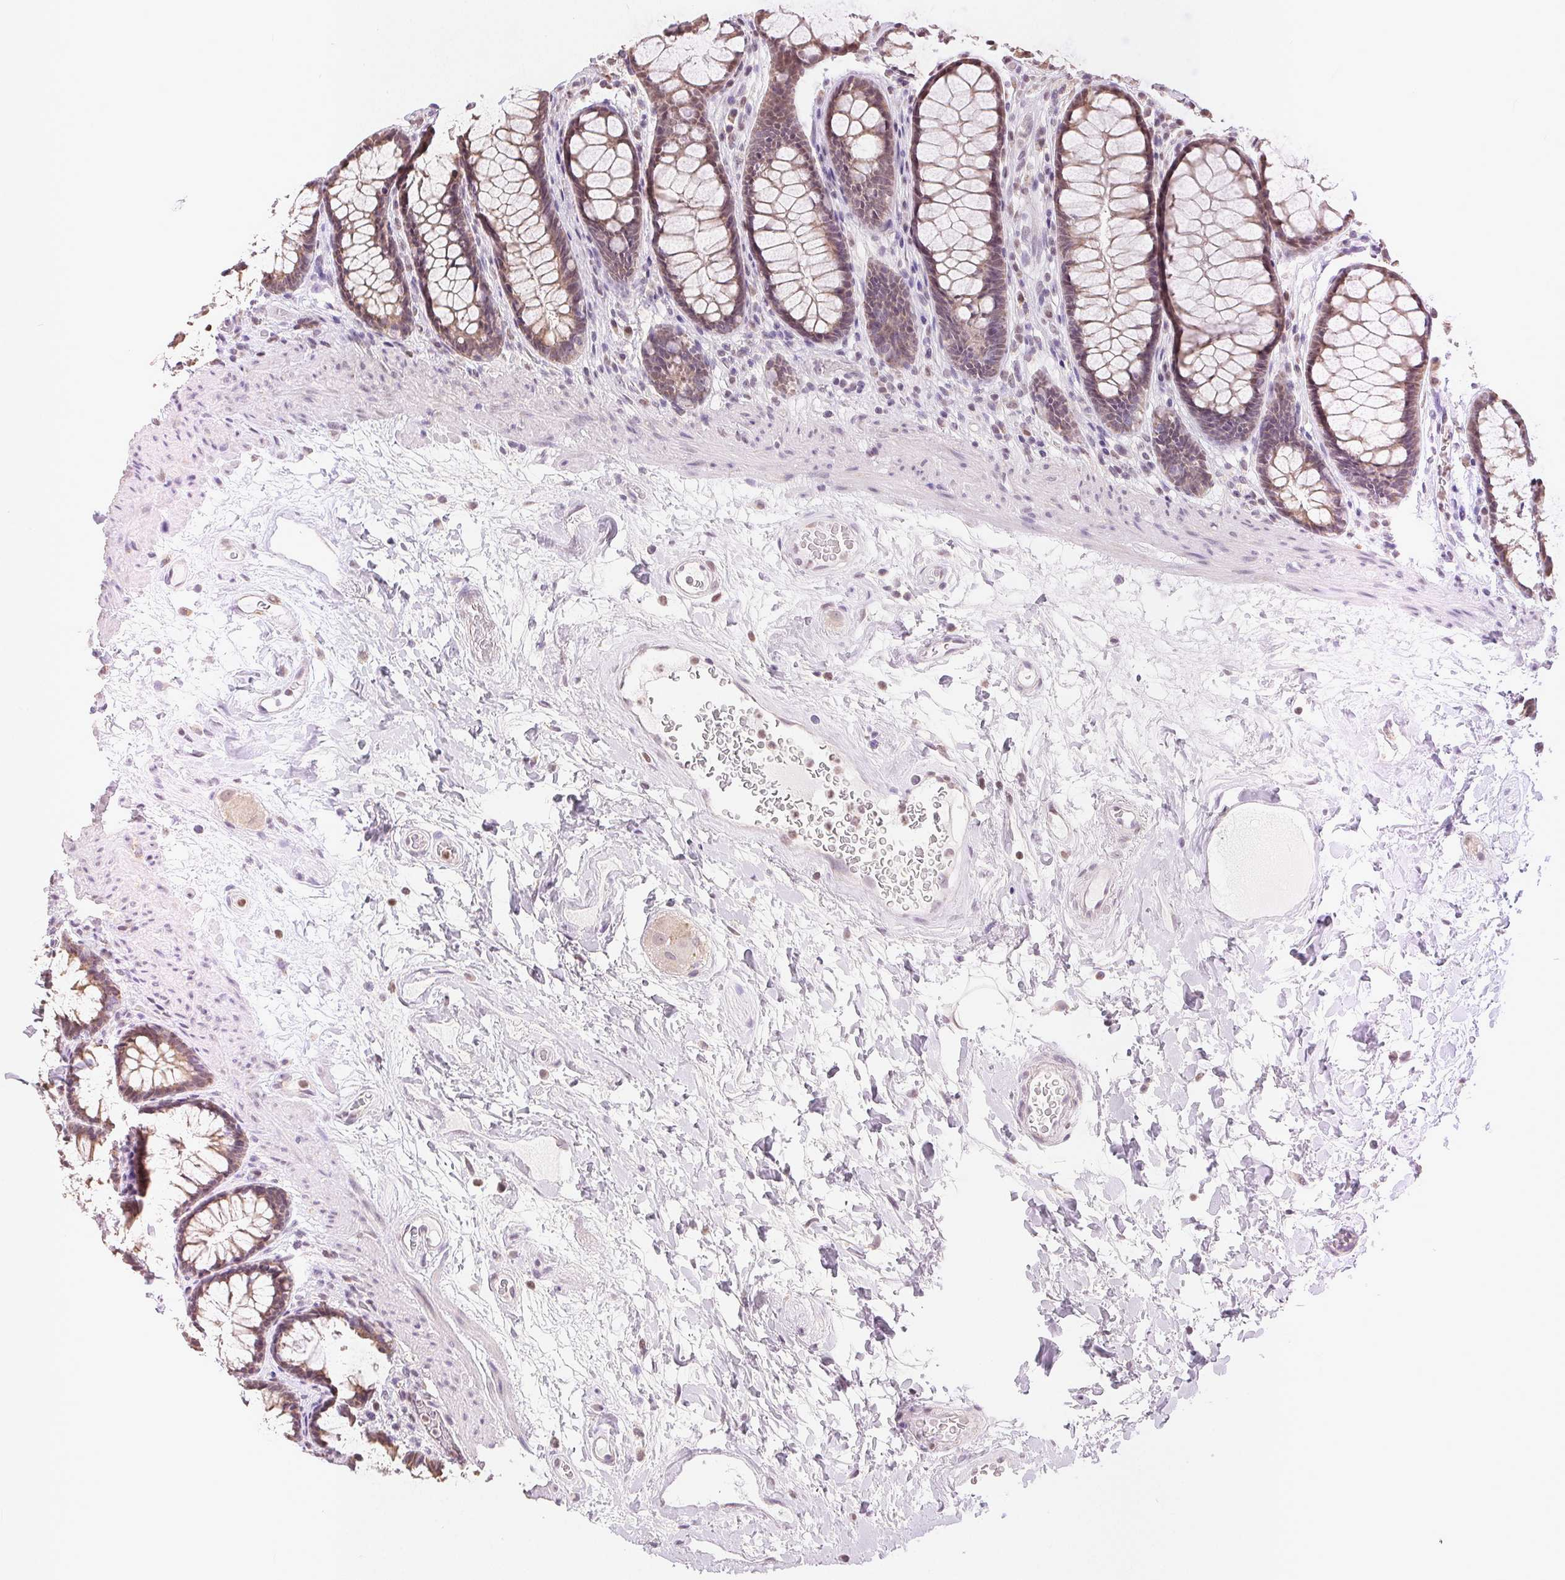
{"staining": {"intensity": "moderate", "quantity": ">75%", "location": "cytoplasmic/membranous"}, "tissue": "rectum", "cell_type": "Glandular cells", "image_type": "normal", "snomed": [{"axis": "morphology", "description": "Normal tissue, NOS"}, {"axis": "topography", "description": "Rectum"}], "caption": "High-power microscopy captured an immunohistochemistry micrograph of benign rectum, revealing moderate cytoplasmic/membranous positivity in about >75% of glandular cells.", "gene": "POU2F2", "patient": {"sex": "male", "age": 72}}